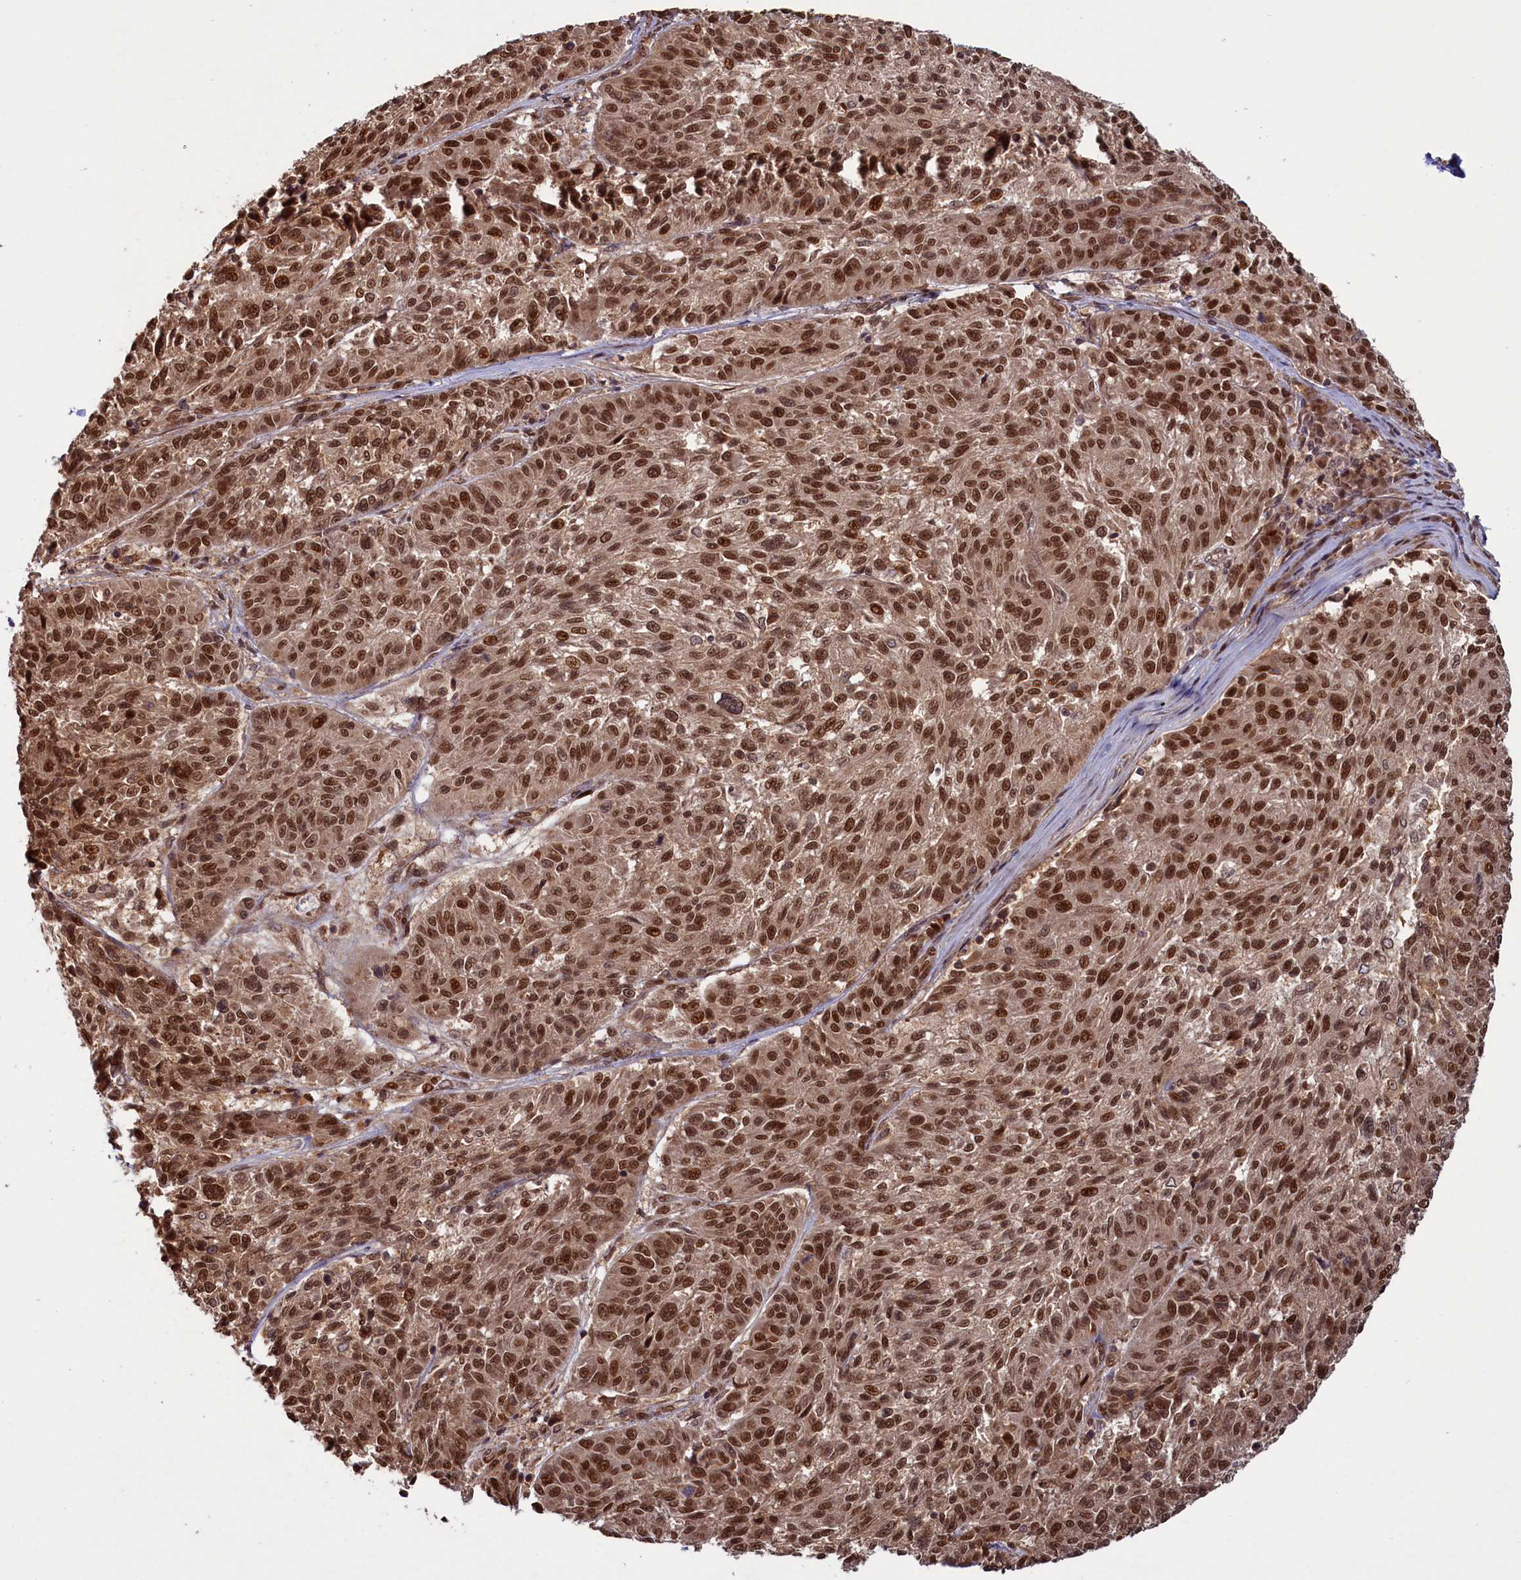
{"staining": {"intensity": "strong", "quantity": ">75%", "location": "nuclear"}, "tissue": "melanoma", "cell_type": "Tumor cells", "image_type": "cancer", "snomed": [{"axis": "morphology", "description": "Malignant melanoma, NOS"}, {"axis": "topography", "description": "Skin"}], "caption": "Brown immunohistochemical staining in human melanoma reveals strong nuclear expression in approximately >75% of tumor cells.", "gene": "NAE1", "patient": {"sex": "male", "age": 53}}